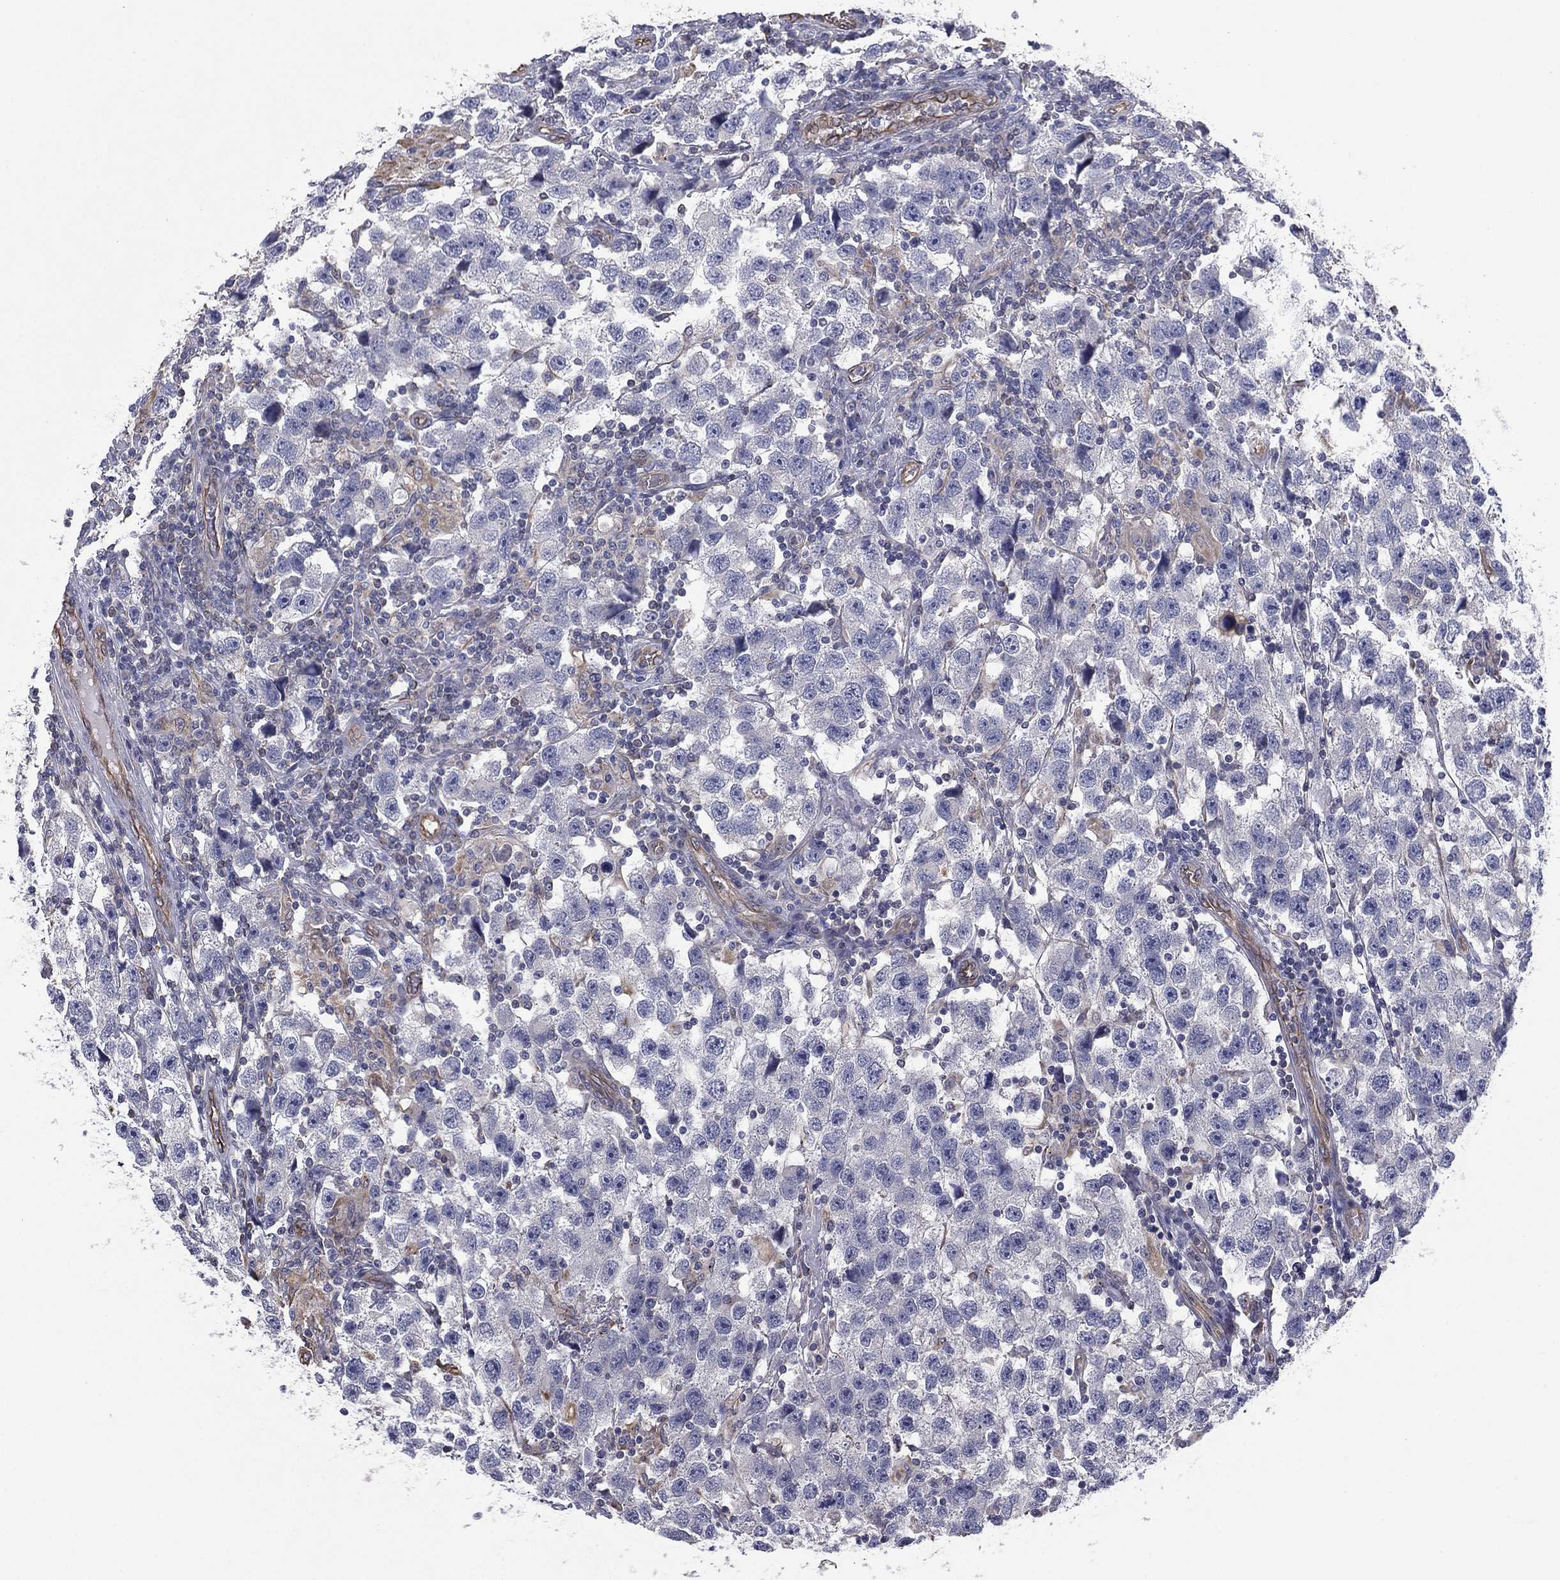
{"staining": {"intensity": "negative", "quantity": "none", "location": "none"}, "tissue": "testis cancer", "cell_type": "Tumor cells", "image_type": "cancer", "snomed": [{"axis": "morphology", "description": "Seminoma, NOS"}, {"axis": "topography", "description": "Testis"}], "caption": "The micrograph demonstrates no significant expression in tumor cells of testis cancer (seminoma). (DAB immunohistochemistry with hematoxylin counter stain).", "gene": "SCUBE1", "patient": {"sex": "male", "age": 26}}